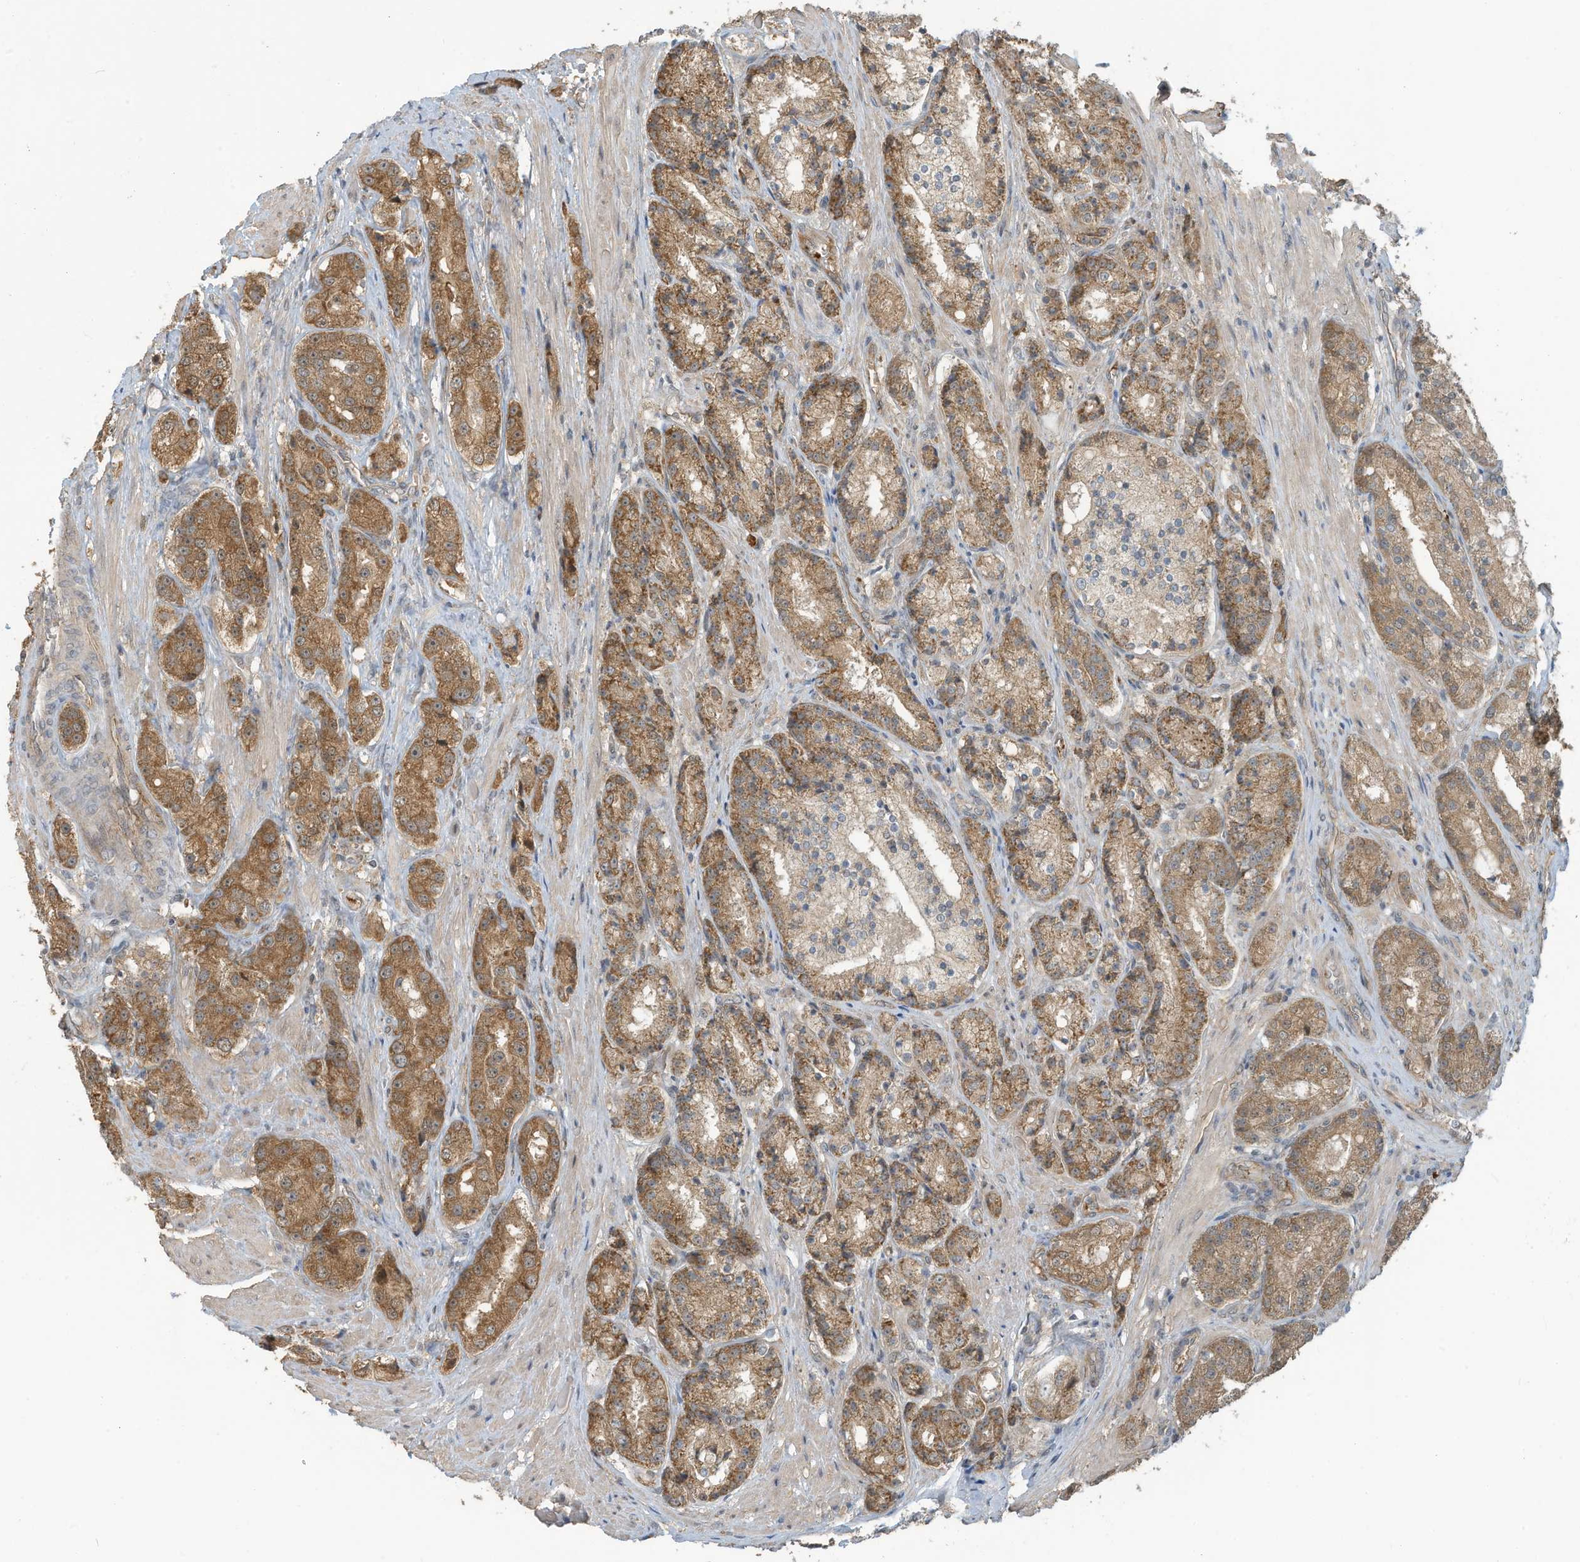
{"staining": {"intensity": "moderate", "quantity": ">75%", "location": "cytoplasmic/membranous"}, "tissue": "prostate cancer", "cell_type": "Tumor cells", "image_type": "cancer", "snomed": [{"axis": "morphology", "description": "Adenocarcinoma, High grade"}, {"axis": "topography", "description": "Prostate"}], "caption": "Immunohistochemical staining of human prostate cancer exhibits medium levels of moderate cytoplasmic/membranous staining in approximately >75% of tumor cells.", "gene": "ERI2", "patient": {"sex": "male", "age": 60}}